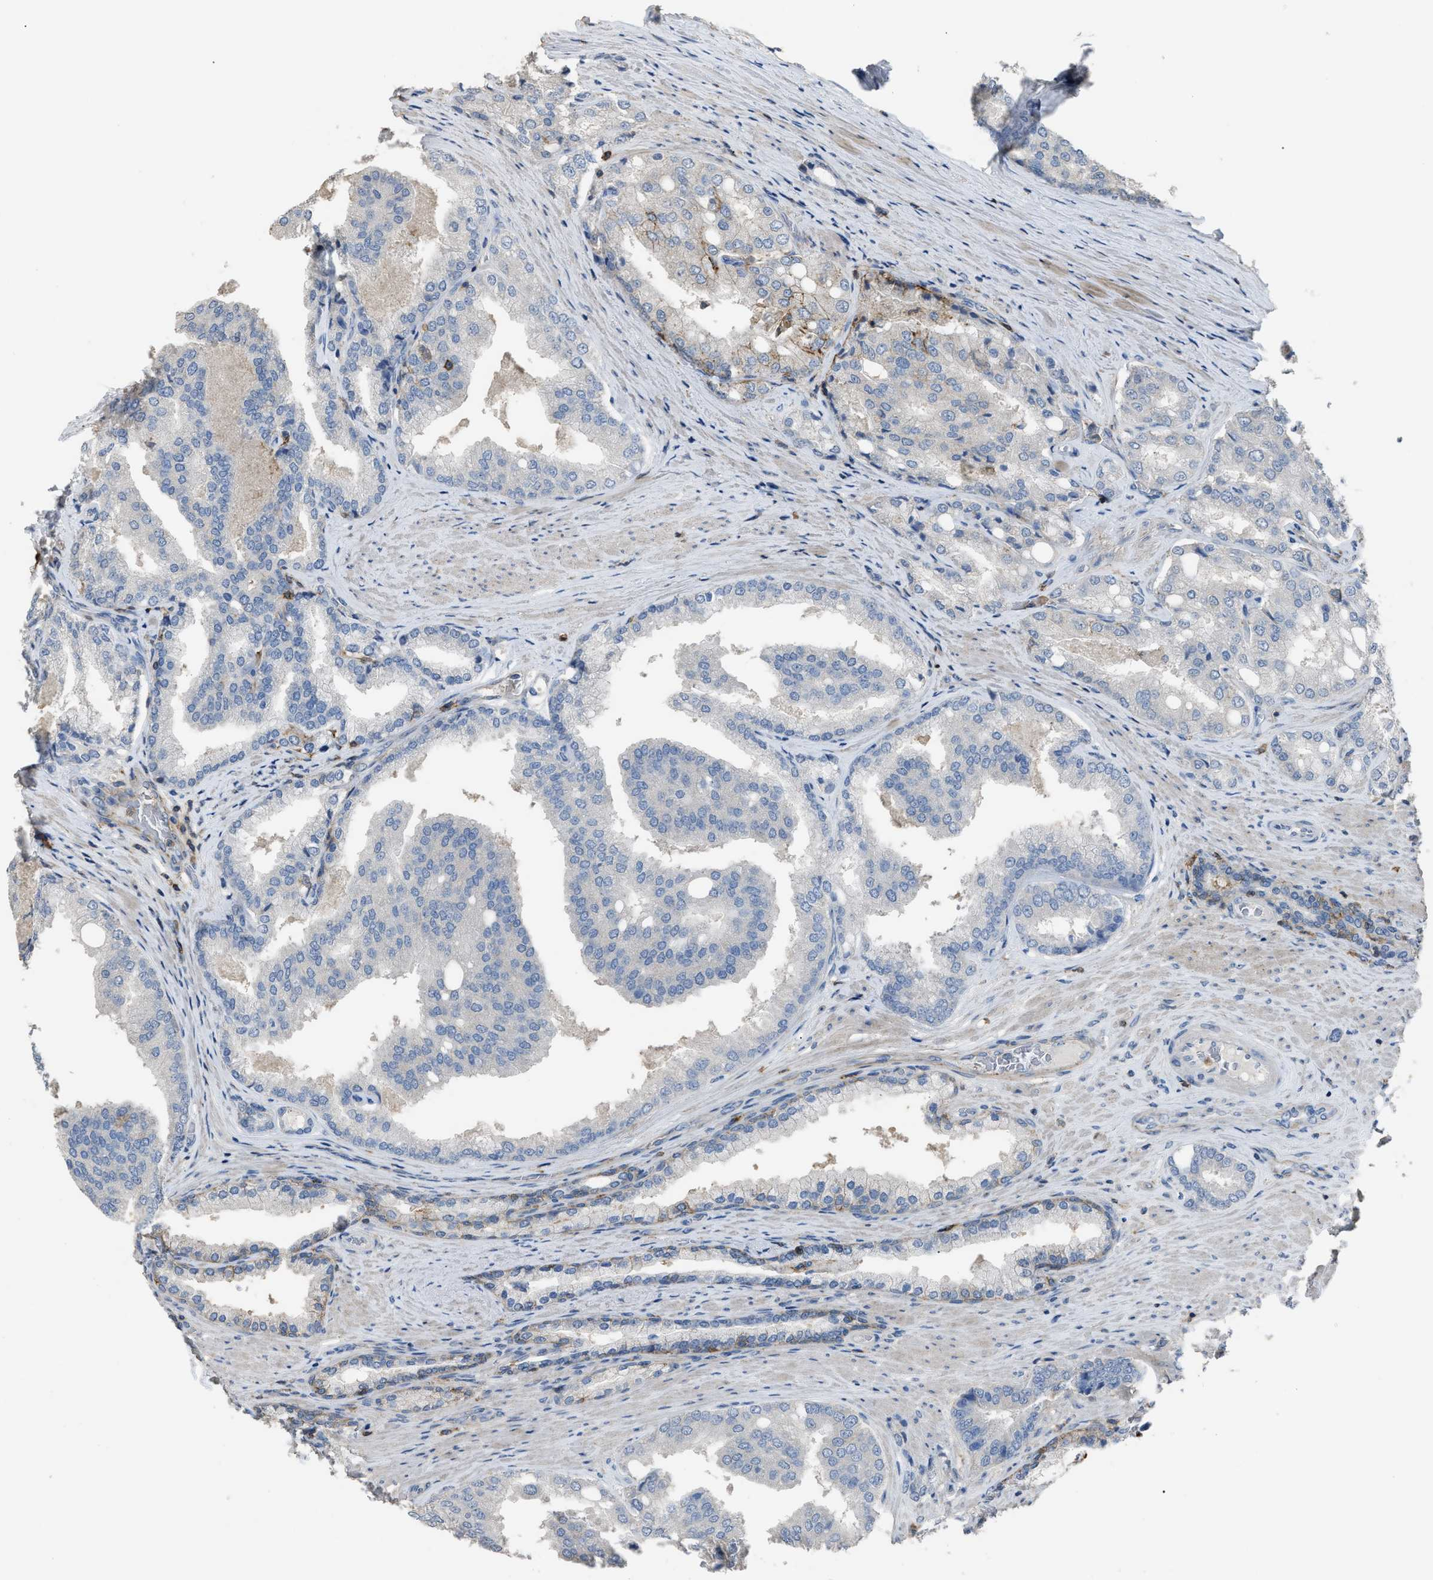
{"staining": {"intensity": "negative", "quantity": "none", "location": "none"}, "tissue": "prostate cancer", "cell_type": "Tumor cells", "image_type": "cancer", "snomed": [{"axis": "morphology", "description": "Adenocarcinoma, High grade"}, {"axis": "topography", "description": "Prostate"}], "caption": "There is no significant expression in tumor cells of prostate cancer.", "gene": "OR51E1", "patient": {"sex": "male", "age": 50}}